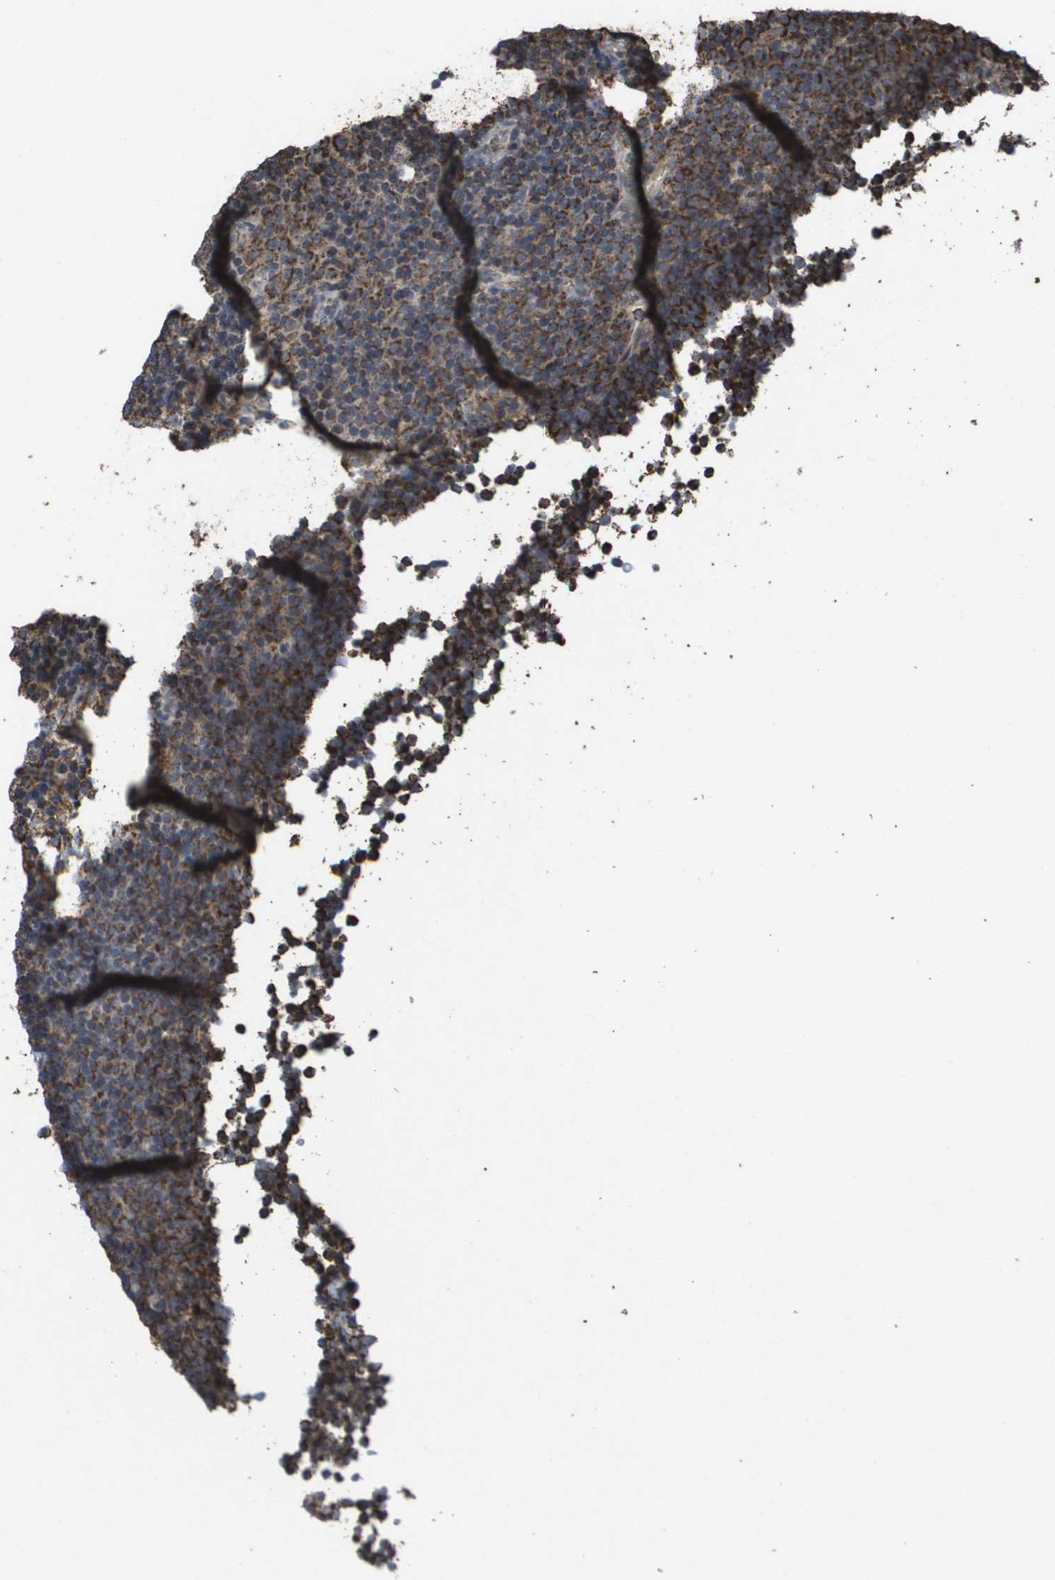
{"staining": {"intensity": "moderate", "quantity": ">75%", "location": "cytoplasmic/membranous"}, "tissue": "lymphoma", "cell_type": "Tumor cells", "image_type": "cancer", "snomed": [{"axis": "morphology", "description": "Malignant lymphoma, non-Hodgkin's type, Low grade"}, {"axis": "topography", "description": "Lymph node"}], "caption": "Lymphoma stained for a protein displays moderate cytoplasmic/membranous positivity in tumor cells. (Stains: DAB (3,3'-diaminobenzidine) in brown, nuclei in blue, Microscopy: brightfield microscopy at high magnification).", "gene": "HSPE1", "patient": {"sex": "female", "age": 67}}